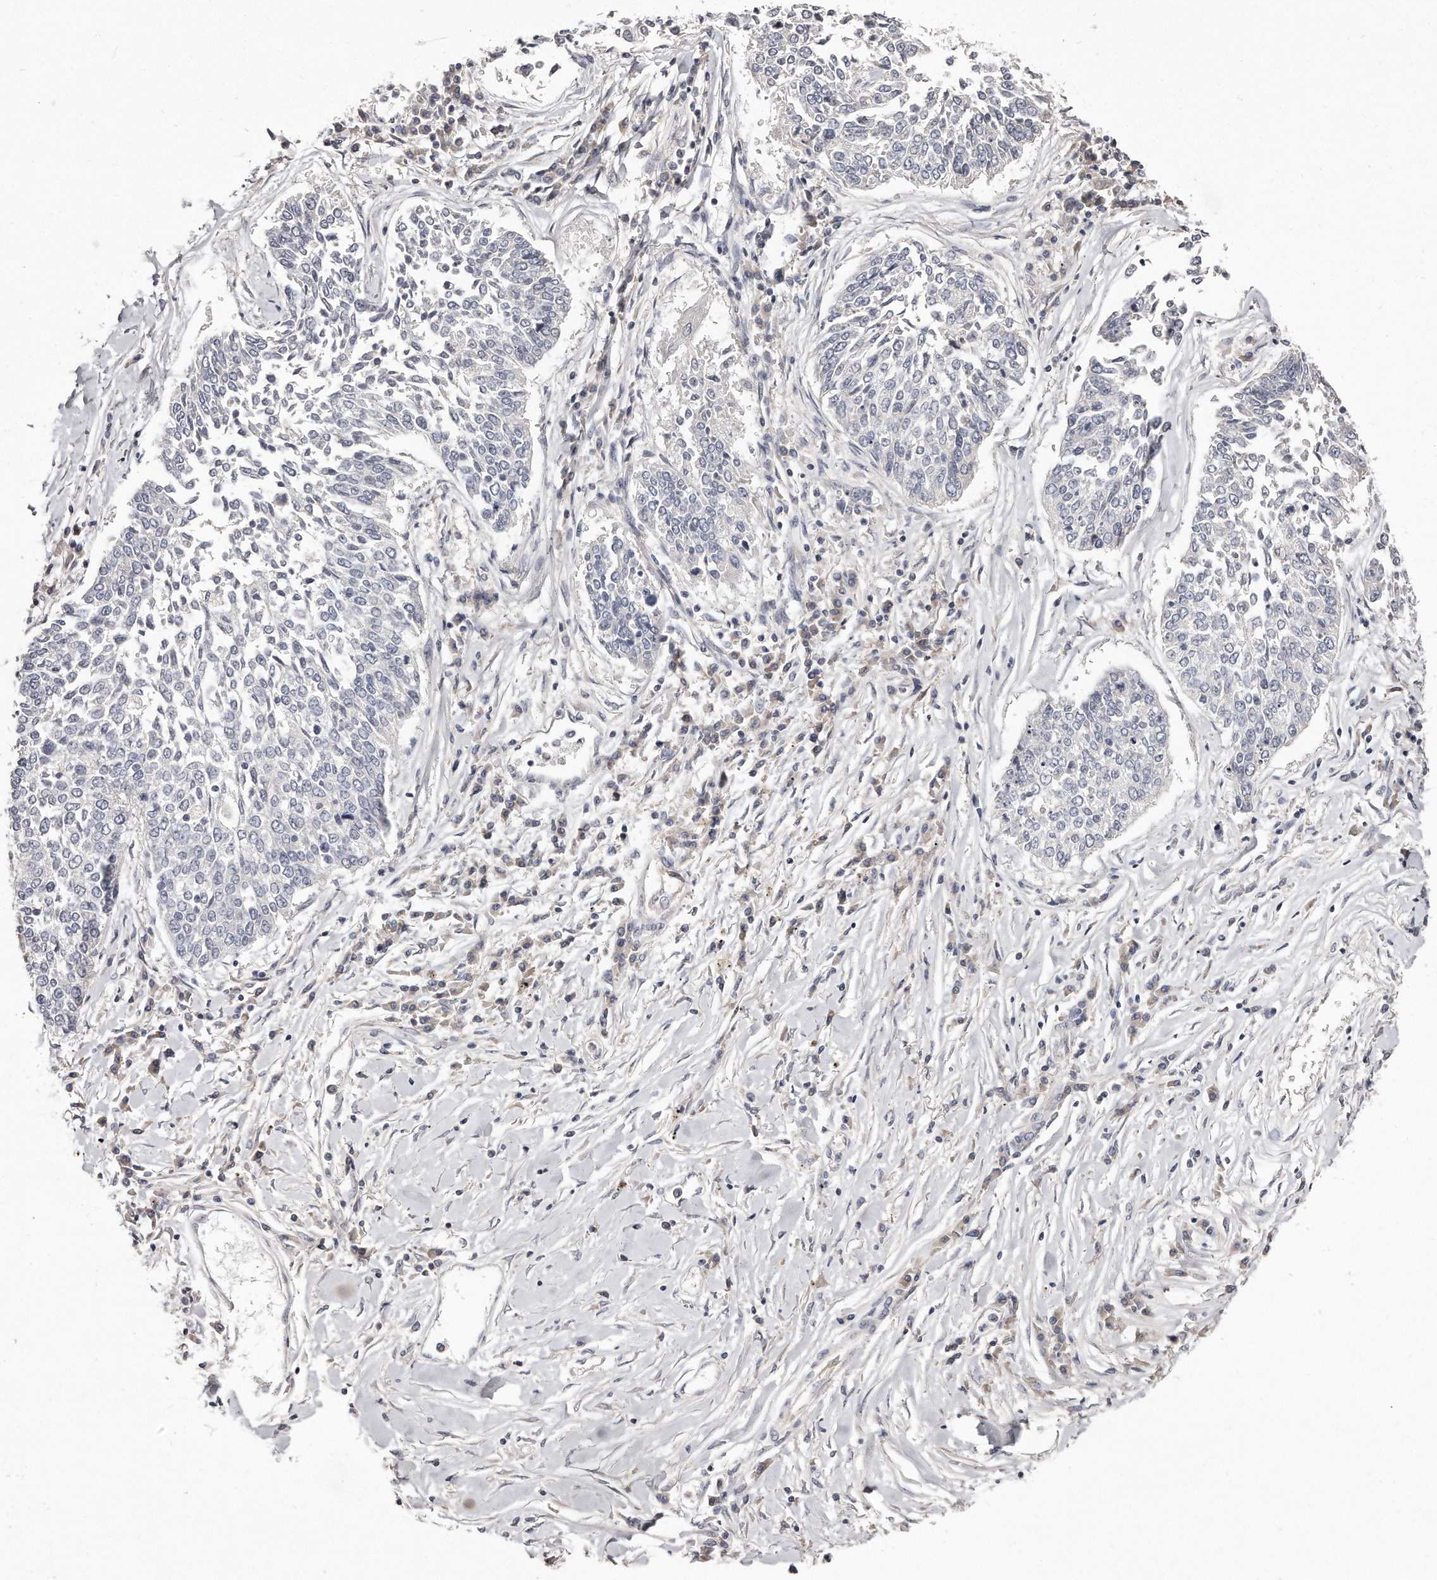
{"staining": {"intensity": "negative", "quantity": "none", "location": "none"}, "tissue": "lung cancer", "cell_type": "Tumor cells", "image_type": "cancer", "snomed": [{"axis": "morphology", "description": "Normal tissue, NOS"}, {"axis": "morphology", "description": "Squamous cell carcinoma, NOS"}, {"axis": "topography", "description": "Cartilage tissue"}, {"axis": "topography", "description": "Bronchus"}, {"axis": "topography", "description": "Lung"}, {"axis": "topography", "description": "Peripheral nerve tissue"}], "caption": "An immunohistochemistry micrograph of lung cancer (squamous cell carcinoma) is shown. There is no staining in tumor cells of lung cancer (squamous cell carcinoma).", "gene": "TTLL4", "patient": {"sex": "female", "age": 49}}